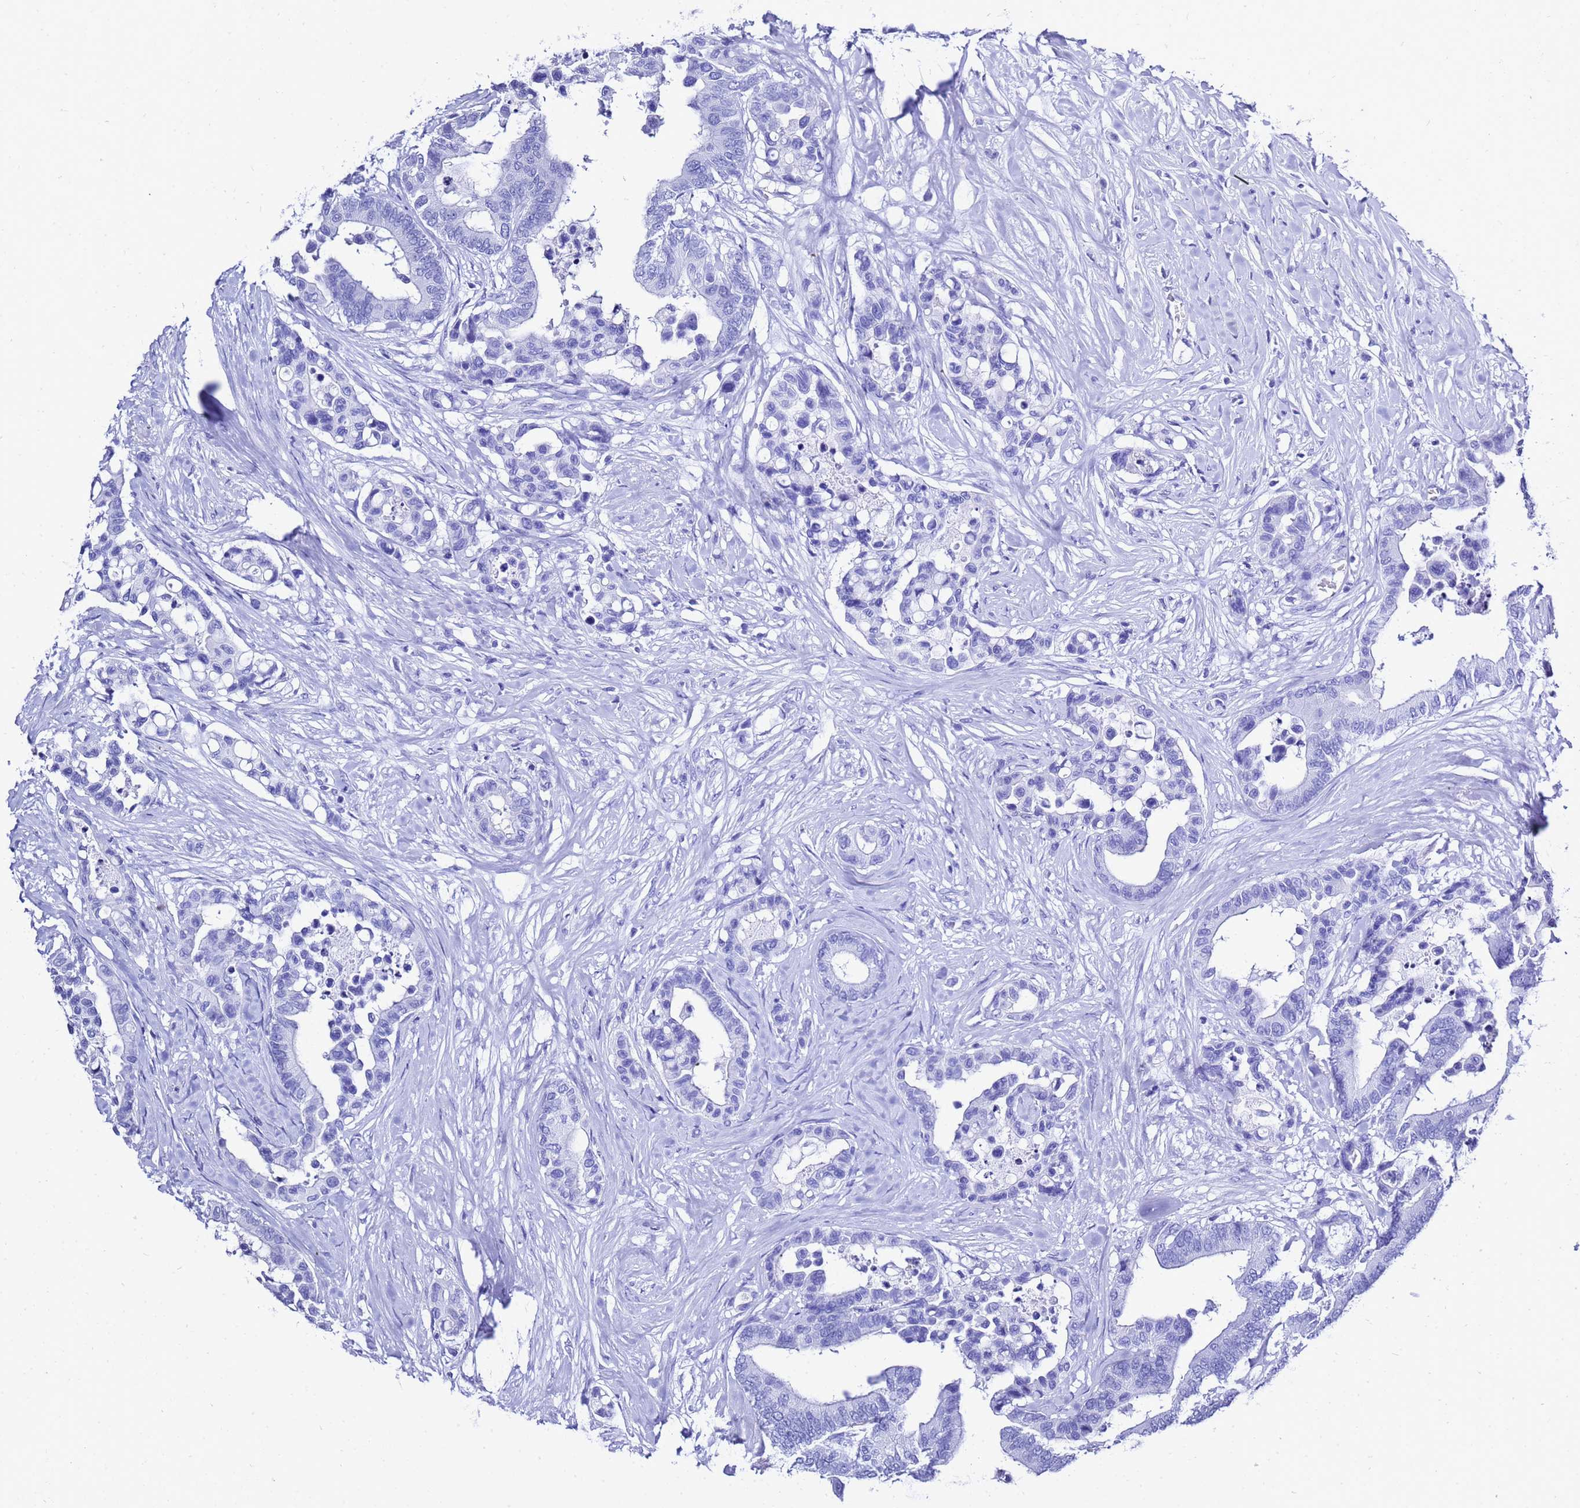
{"staining": {"intensity": "negative", "quantity": "none", "location": "none"}, "tissue": "colorectal cancer", "cell_type": "Tumor cells", "image_type": "cancer", "snomed": [{"axis": "morphology", "description": "Normal tissue, NOS"}, {"axis": "morphology", "description": "Adenocarcinoma, NOS"}, {"axis": "topography", "description": "Colon"}], "caption": "IHC photomicrograph of neoplastic tissue: human colorectal cancer (adenocarcinoma) stained with DAB shows no significant protein staining in tumor cells.", "gene": "LIPF", "patient": {"sex": "male", "age": 82}}